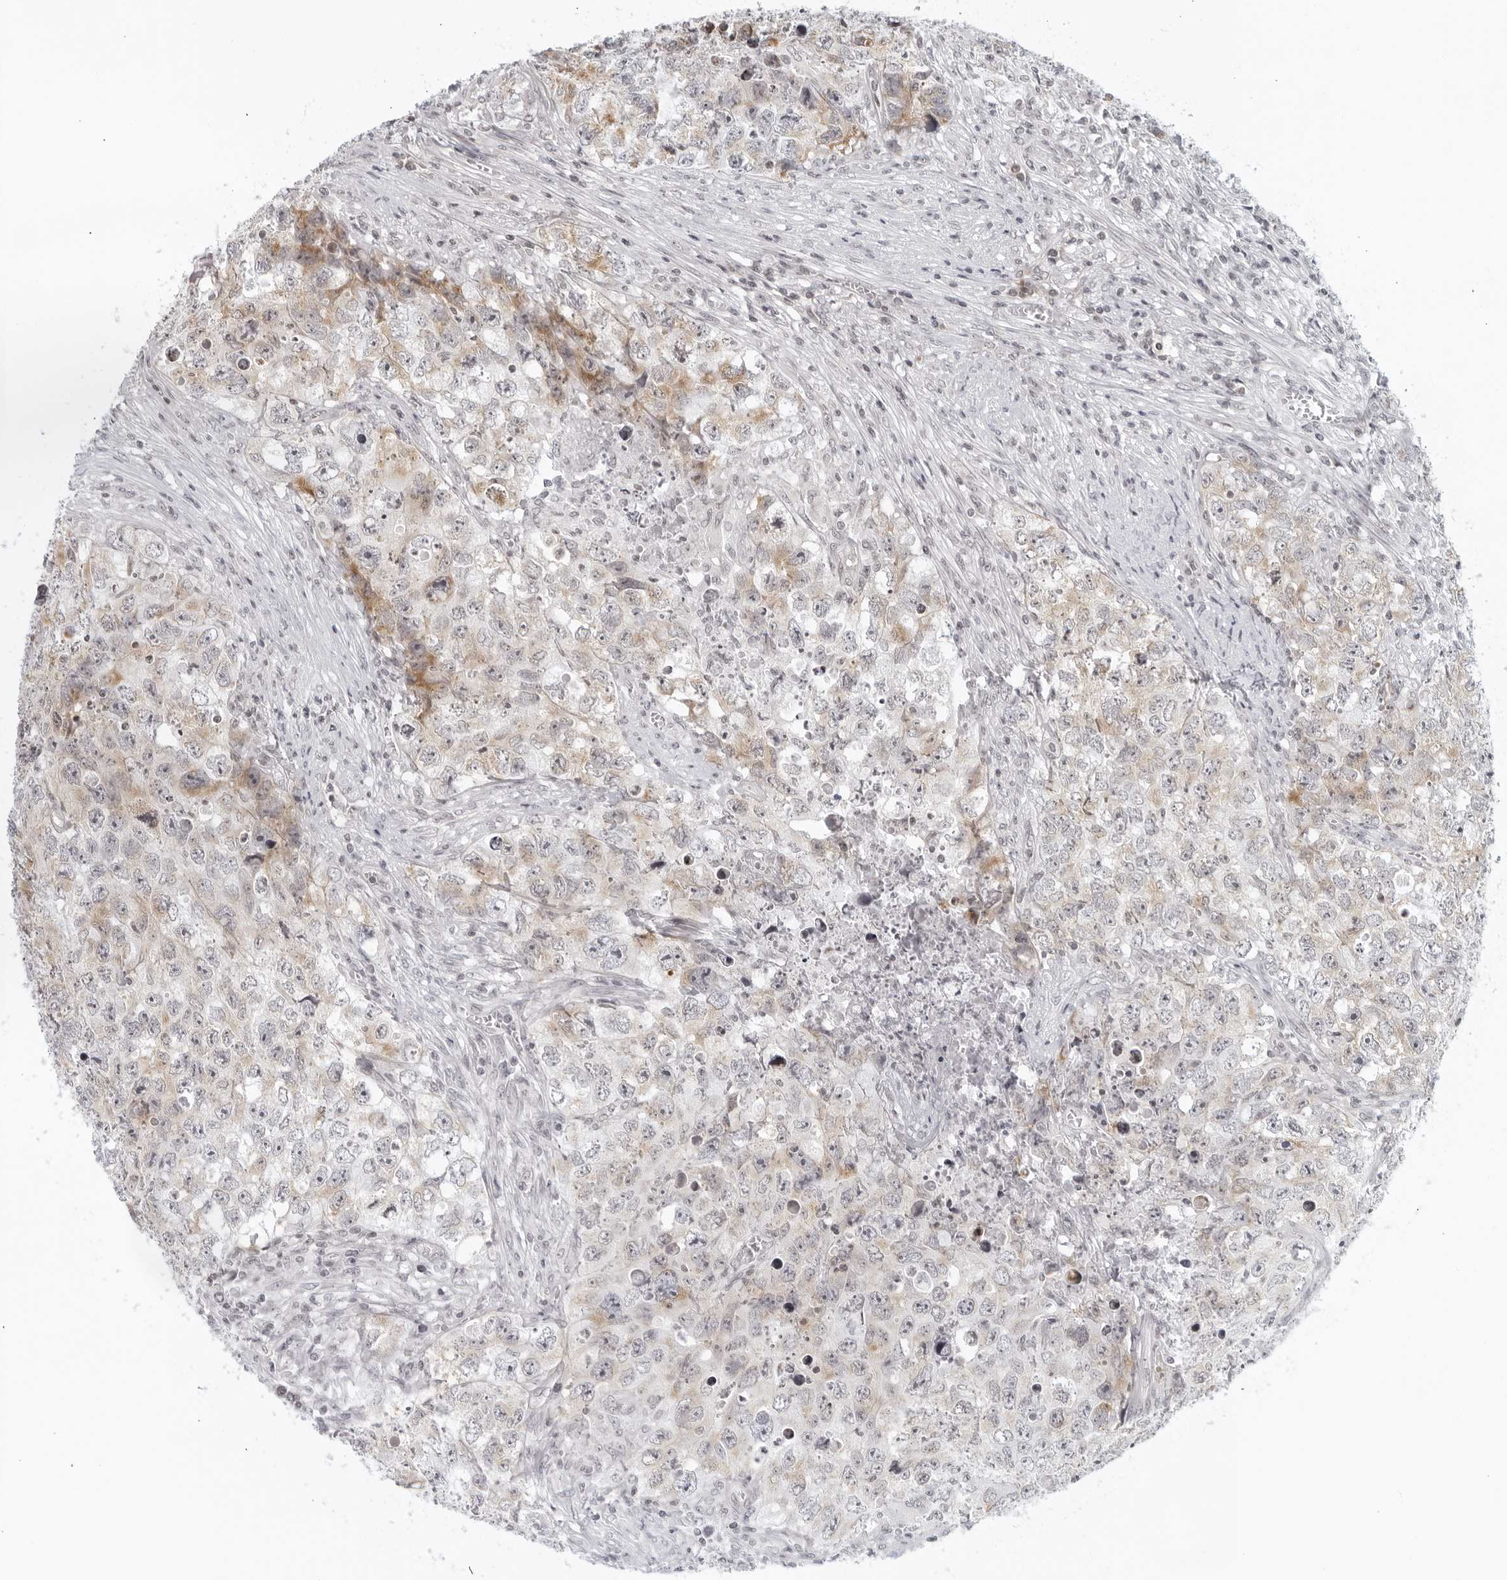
{"staining": {"intensity": "weak", "quantity": "<25%", "location": "cytoplasmic/membranous"}, "tissue": "testis cancer", "cell_type": "Tumor cells", "image_type": "cancer", "snomed": [{"axis": "morphology", "description": "Seminoma, NOS"}, {"axis": "morphology", "description": "Carcinoma, Embryonal, NOS"}, {"axis": "topography", "description": "Testis"}], "caption": "Protein analysis of seminoma (testis) demonstrates no significant expression in tumor cells. (Stains: DAB (3,3'-diaminobenzidine) IHC with hematoxylin counter stain, Microscopy: brightfield microscopy at high magnification).", "gene": "RAB11FIP3", "patient": {"sex": "male", "age": 43}}